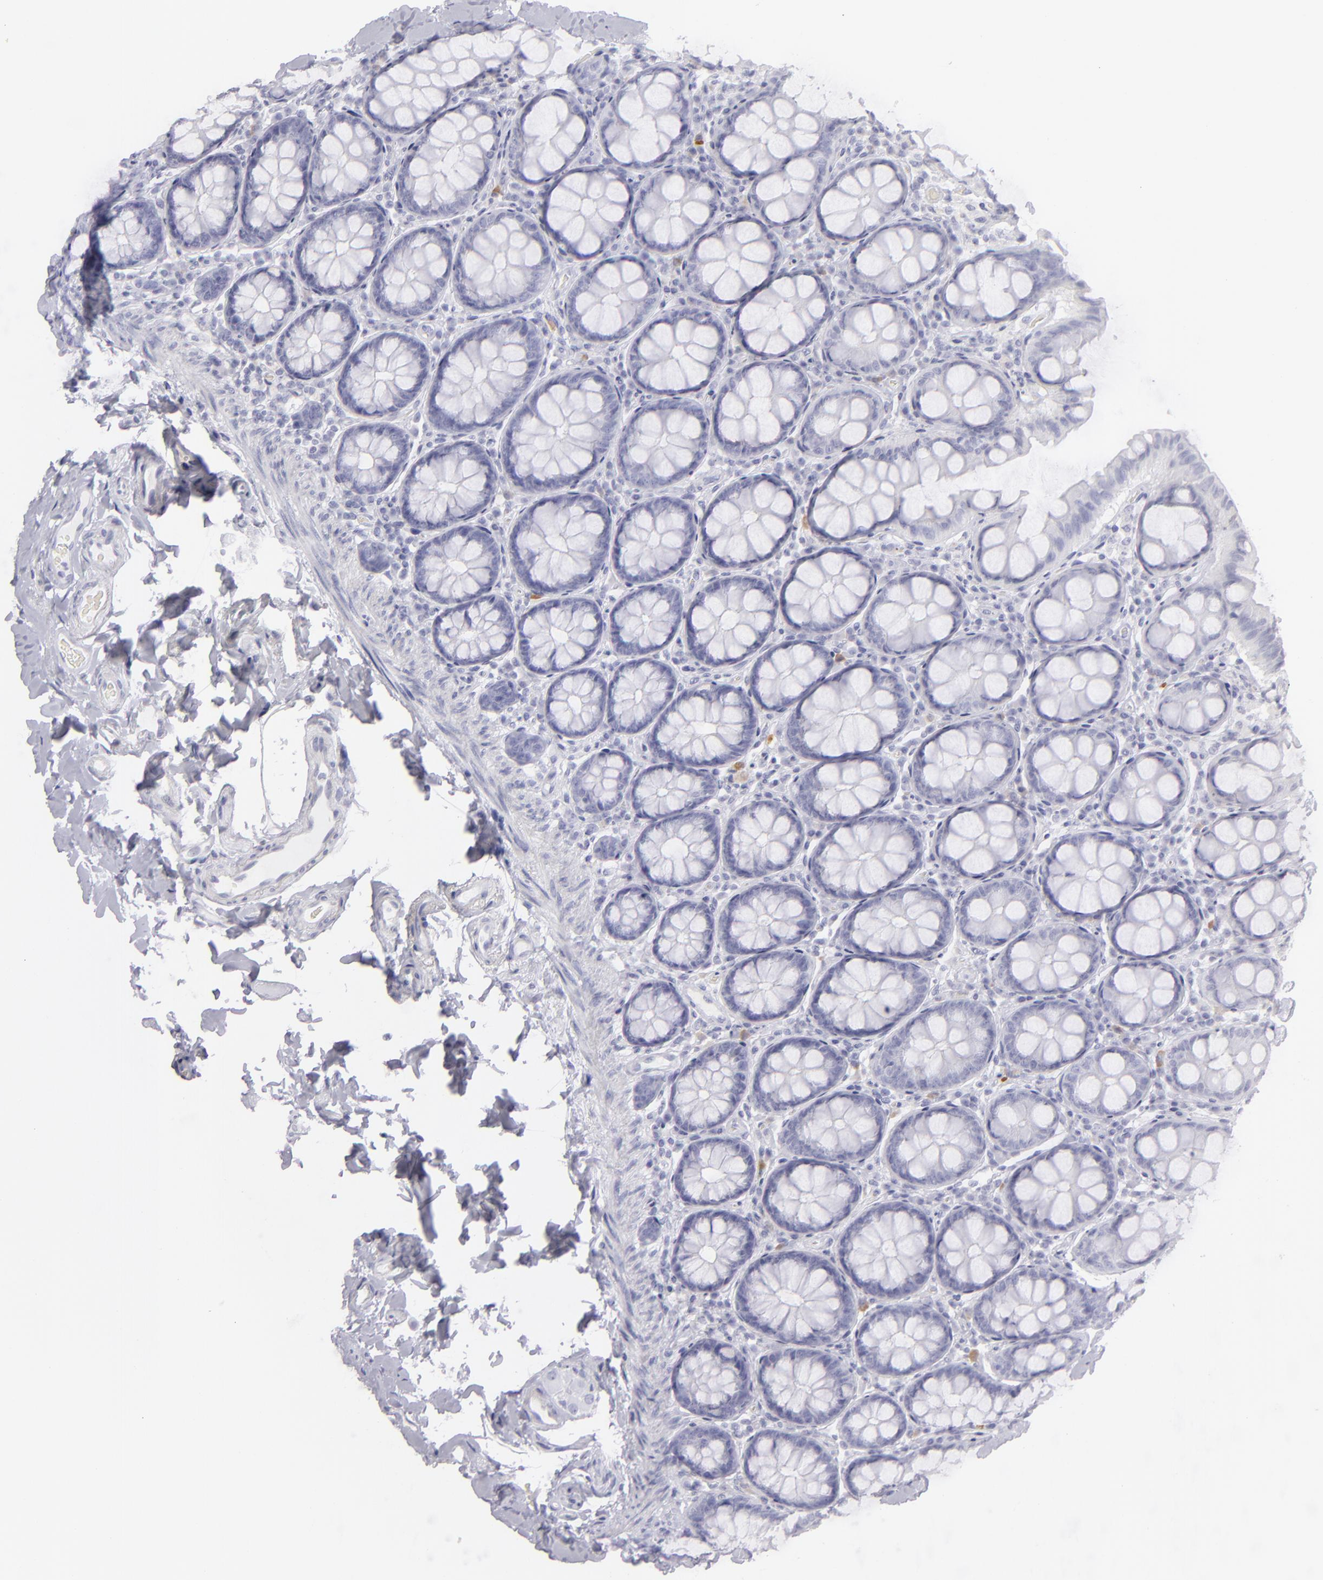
{"staining": {"intensity": "negative", "quantity": "none", "location": "none"}, "tissue": "colon", "cell_type": "Endothelial cells", "image_type": "normal", "snomed": [{"axis": "morphology", "description": "Normal tissue, NOS"}, {"axis": "topography", "description": "Colon"}], "caption": "Endothelial cells are negative for brown protein staining in normal colon.", "gene": "FLG", "patient": {"sex": "female", "age": 61}}